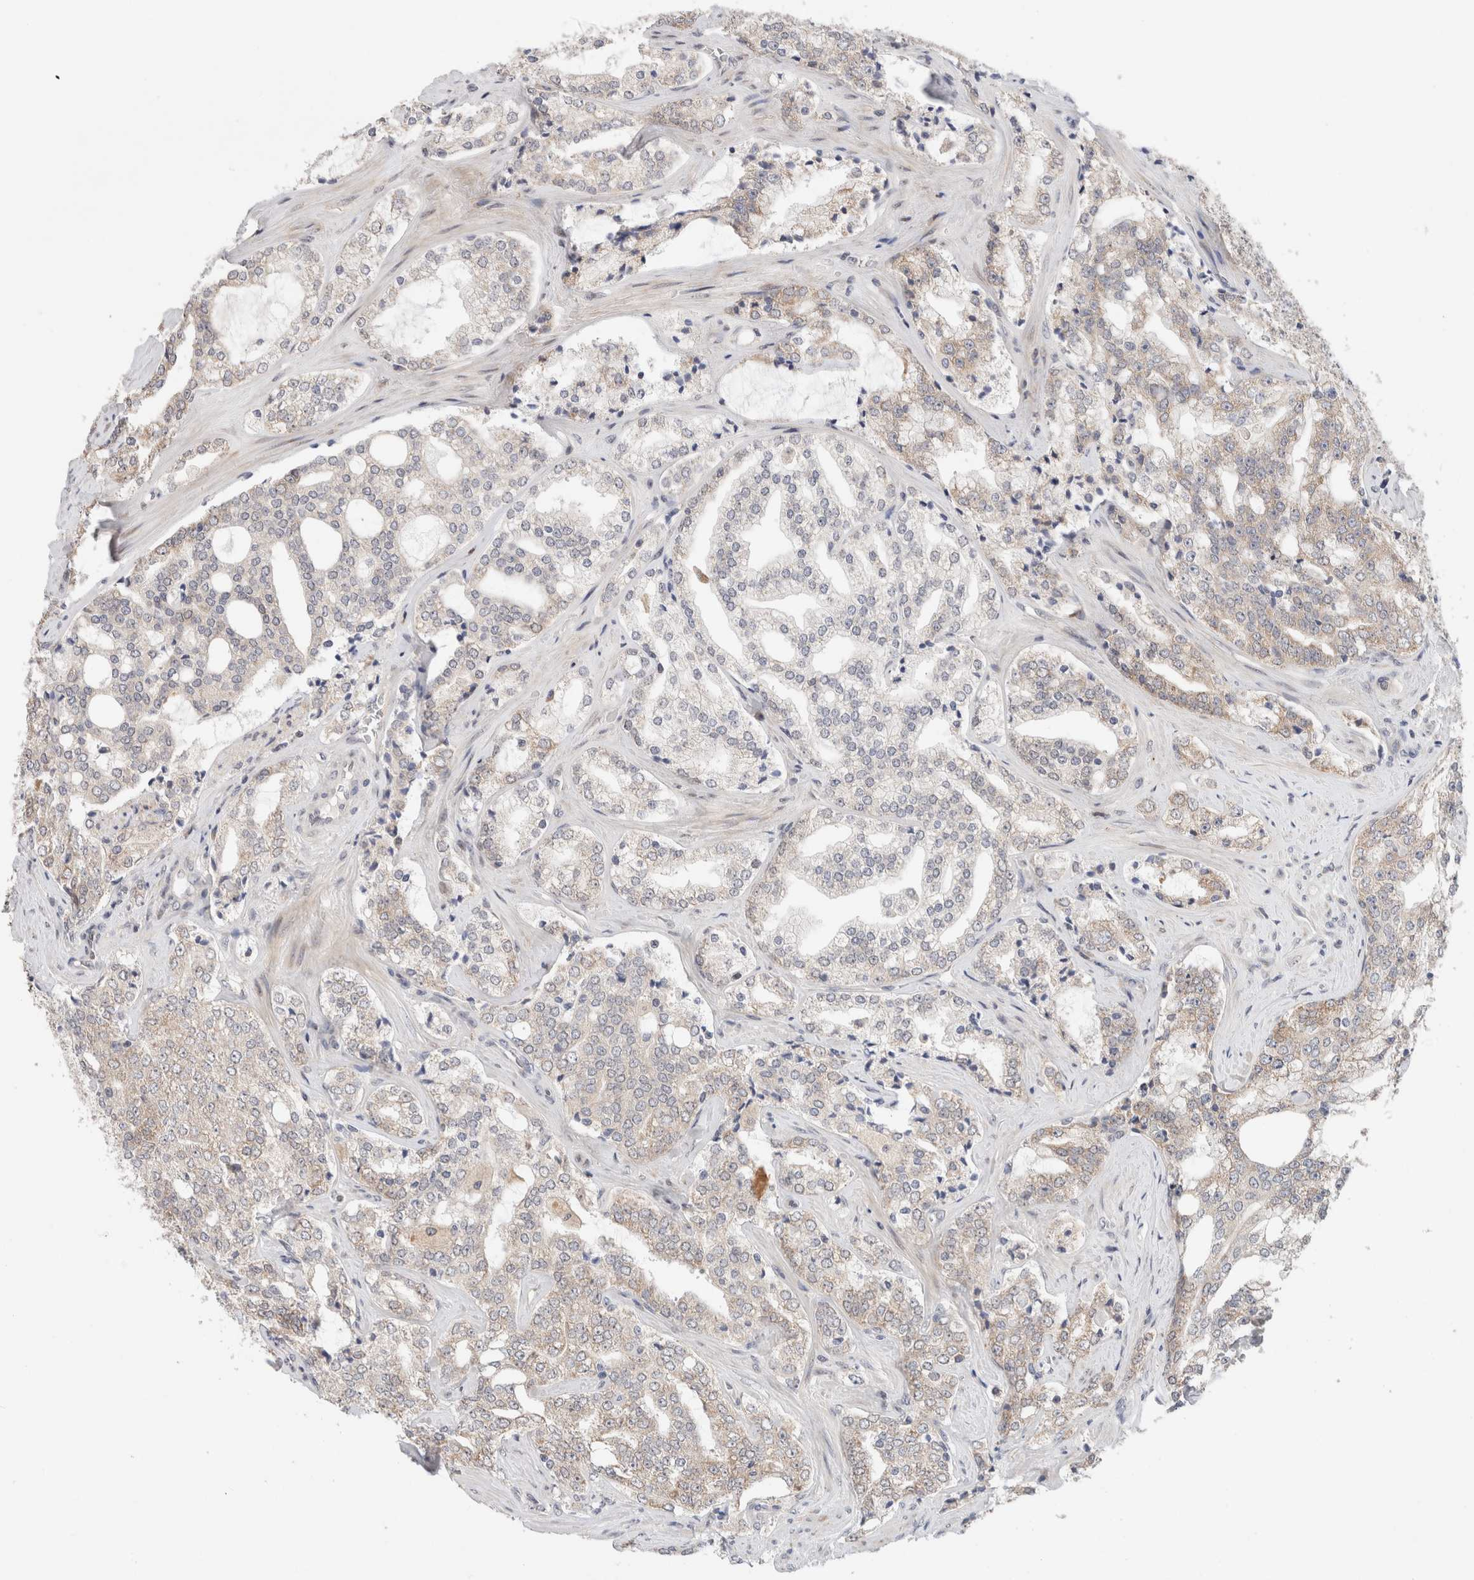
{"staining": {"intensity": "weak", "quantity": "<25%", "location": "cytoplasmic/membranous"}, "tissue": "prostate cancer", "cell_type": "Tumor cells", "image_type": "cancer", "snomed": [{"axis": "morphology", "description": "Adenocarcinoma, High grade"}, {"axis": "topography", "description": "Prostate"}], "caption": "Prostate cancer (high-grade adenocarcinoma) was stained to show a protein in brown. There is no significant positivity in tumor cells. (DAB (3,3'-diaminobenzidine) IHC visualized using brightfield microscopy, high magnification).", "gene": "ERI3", "patient": {"sex": "male", "age": 64}}